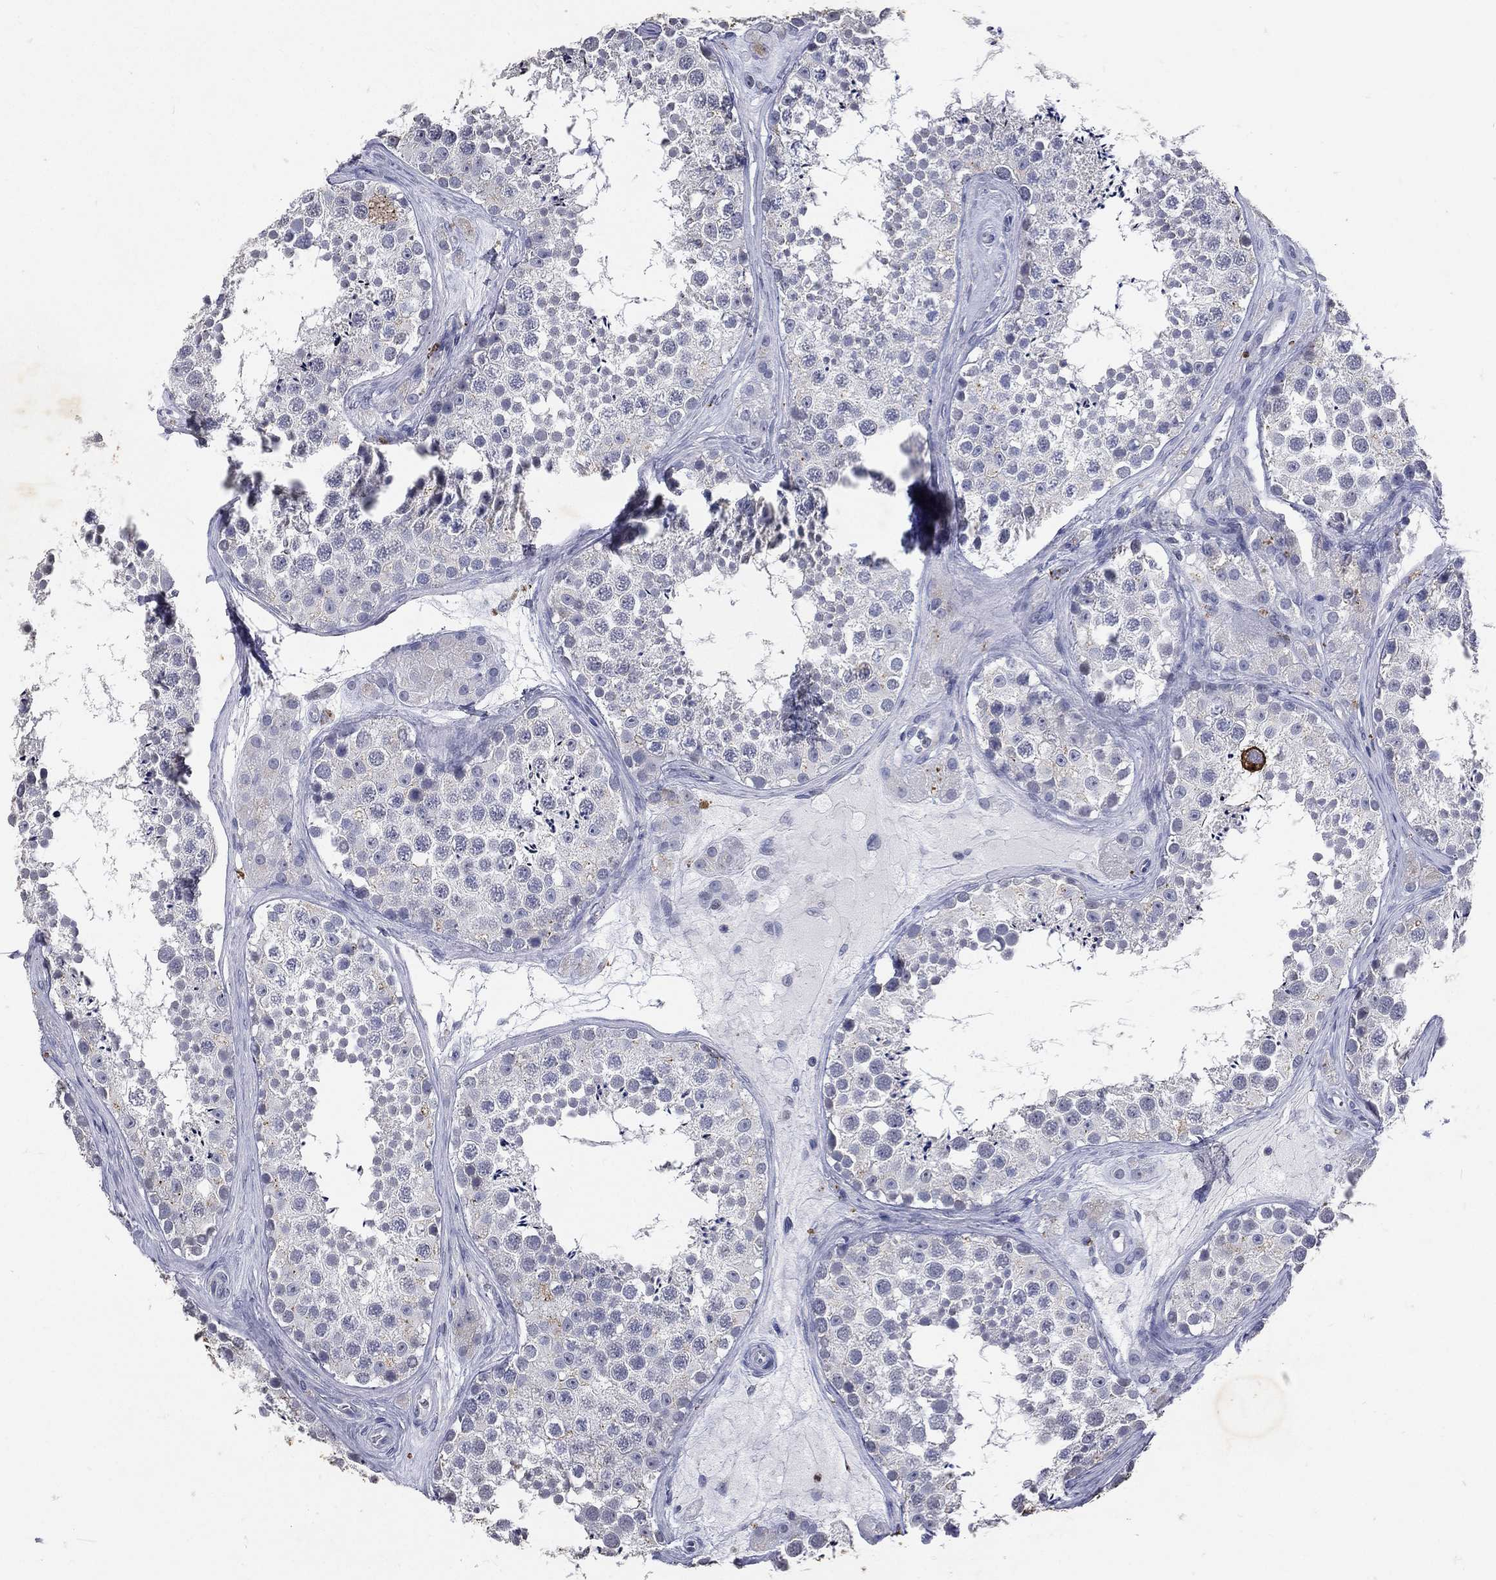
{"staining": {"intensity": "negative", "quantity": "none", "location": "none"}, "tissue": "testis", "cell_type": "Cells in seminiferous ducts", "image_type": "normal", "snomed": [{"axis": "morphology", "description": "Normal tissue, NOS"}, {"axis": "topography", "description": "Testis"}], "caption": "Immunohistochemistry (IHC) image of benign testis: human testis stained with DAB (3,3'-diaminobenzidine) reveals no significant protein staining in cells in seminiferous ducts.", "gene": "SLC34A2", "patient": {"sex": "male", "age": 41}}